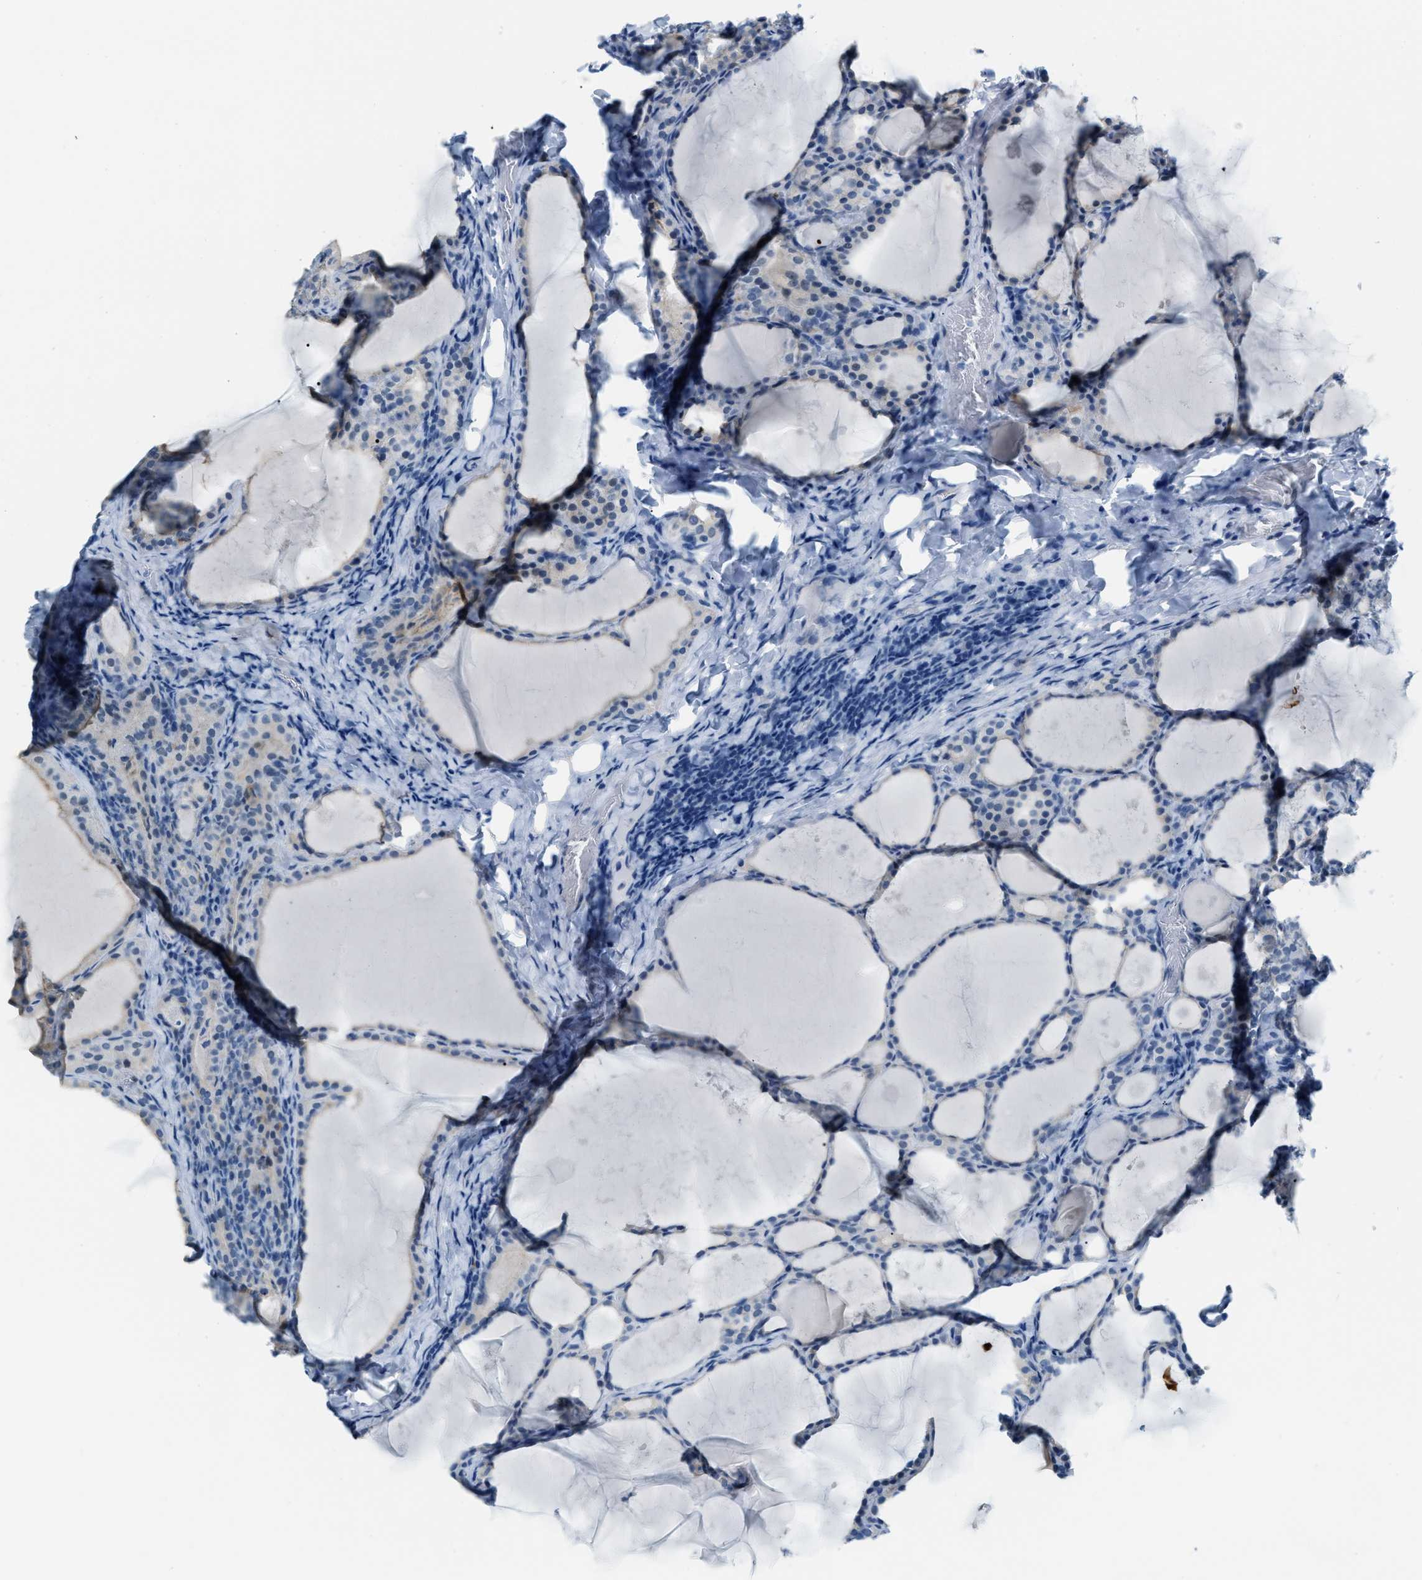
{"staining": {"intensity": "negative", "quantity": "none", "location": "none"}, "tissue": "thyroid cancer", "cell_type": "Tumor cells", "image_type": "cancer", "snomed": [{"axis": "morphology", "description": "Papillary adenocarcinoma, NOS"}, {"axis": "topography", "description": "Thyroid gland"}], "caption": "Papillary adenocarcinoma (thyroid) was stained to show a protein in brown. There is no significant expression in tumor cells.", "gene": "PHRF1", "patient": {"sex": "female", "age": 42}}